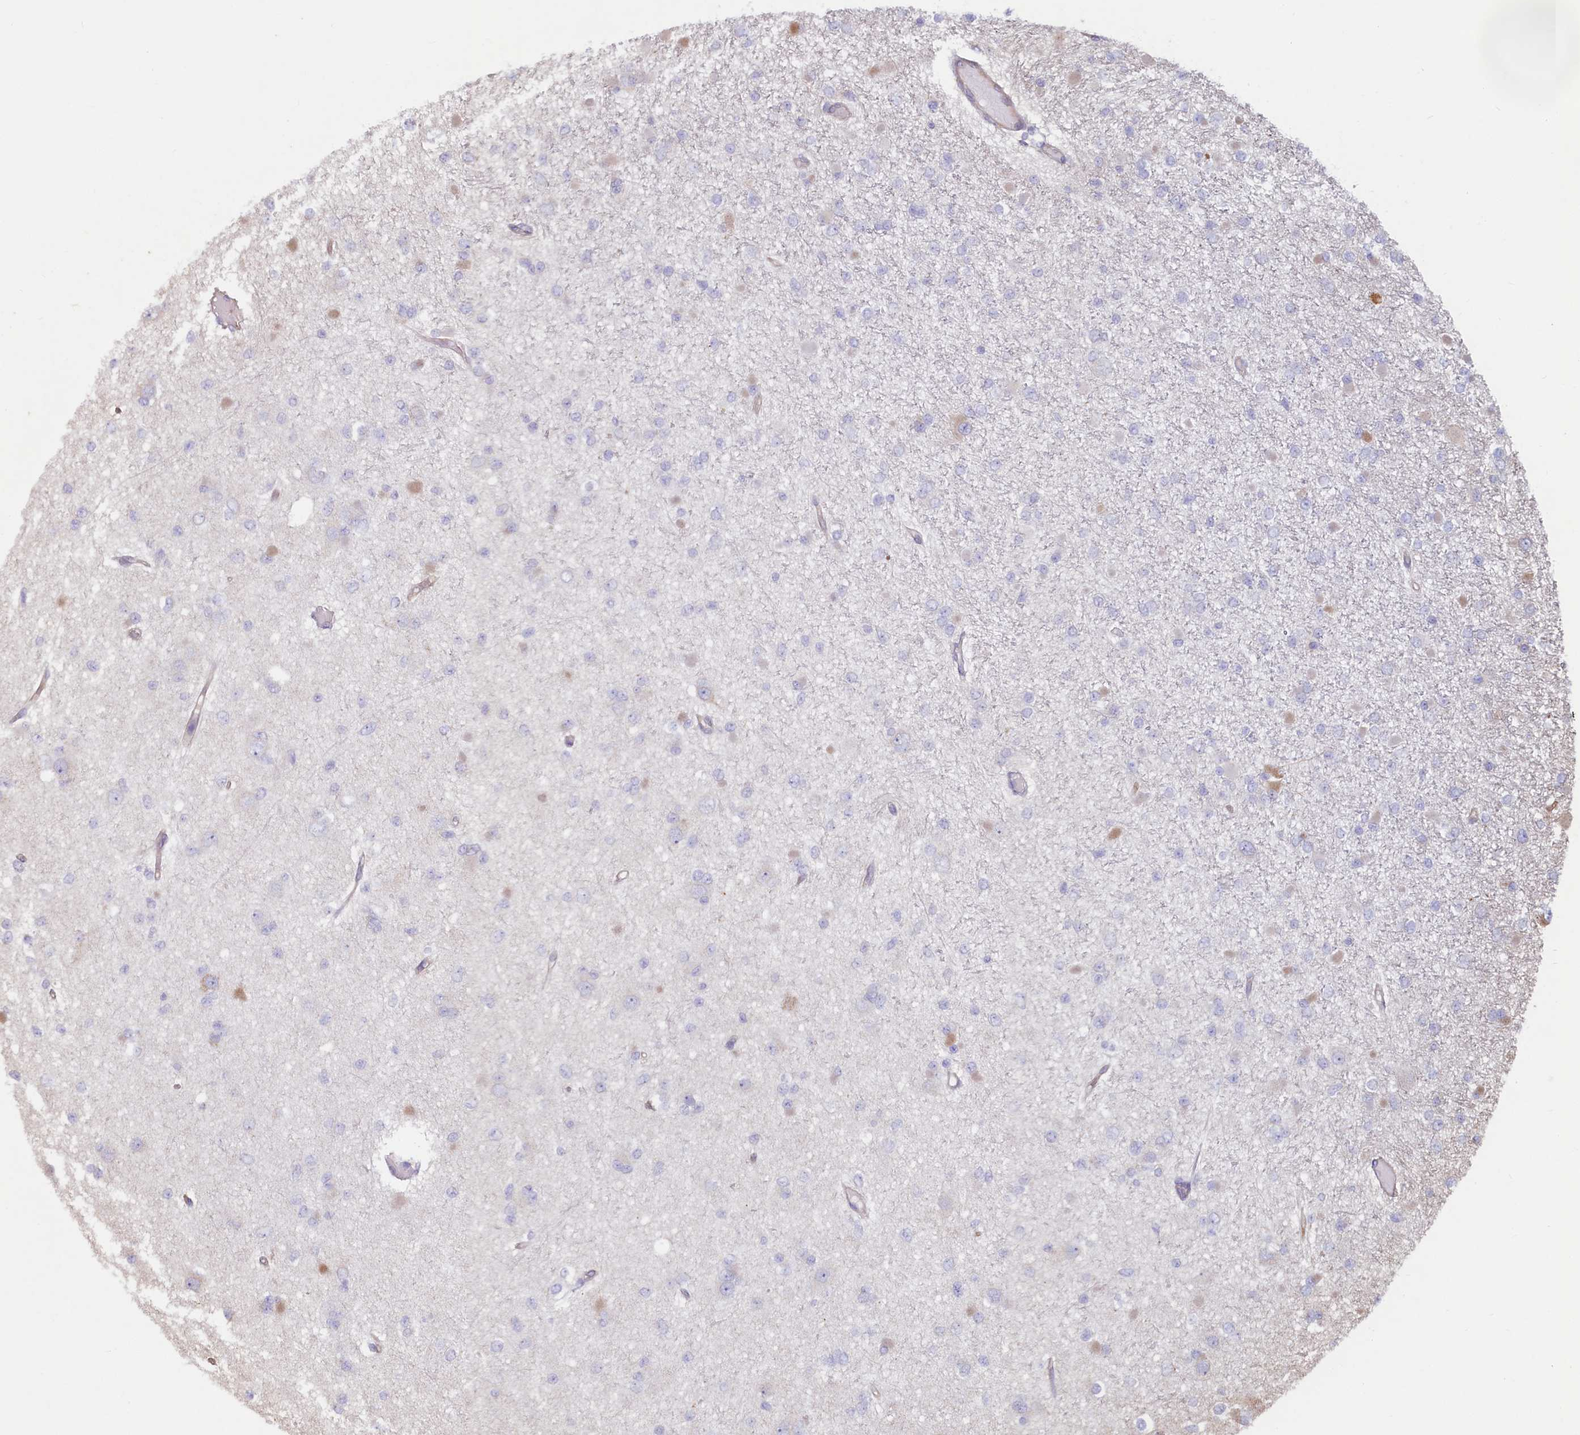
{"staining": {"intensity": "negative", "quantity": "none", "location": "none"}, "tissue": "glioma", "cell_type": "Tumor cells", "image_type": "cancer", "snomed": [{"axis": "morphology", "description": "Glioma, malignant, Low grade"}, {"axis": "topography", "description": "Brain"}], "caption": "High power microscopy image of an immunohistochemistry (IHC) photomicrograph of malignant low-grade glioma, revealing no significant positivity in tumor cells.", "gene": "LMOD3", "patient": {"sex": "female", "age": 22}}